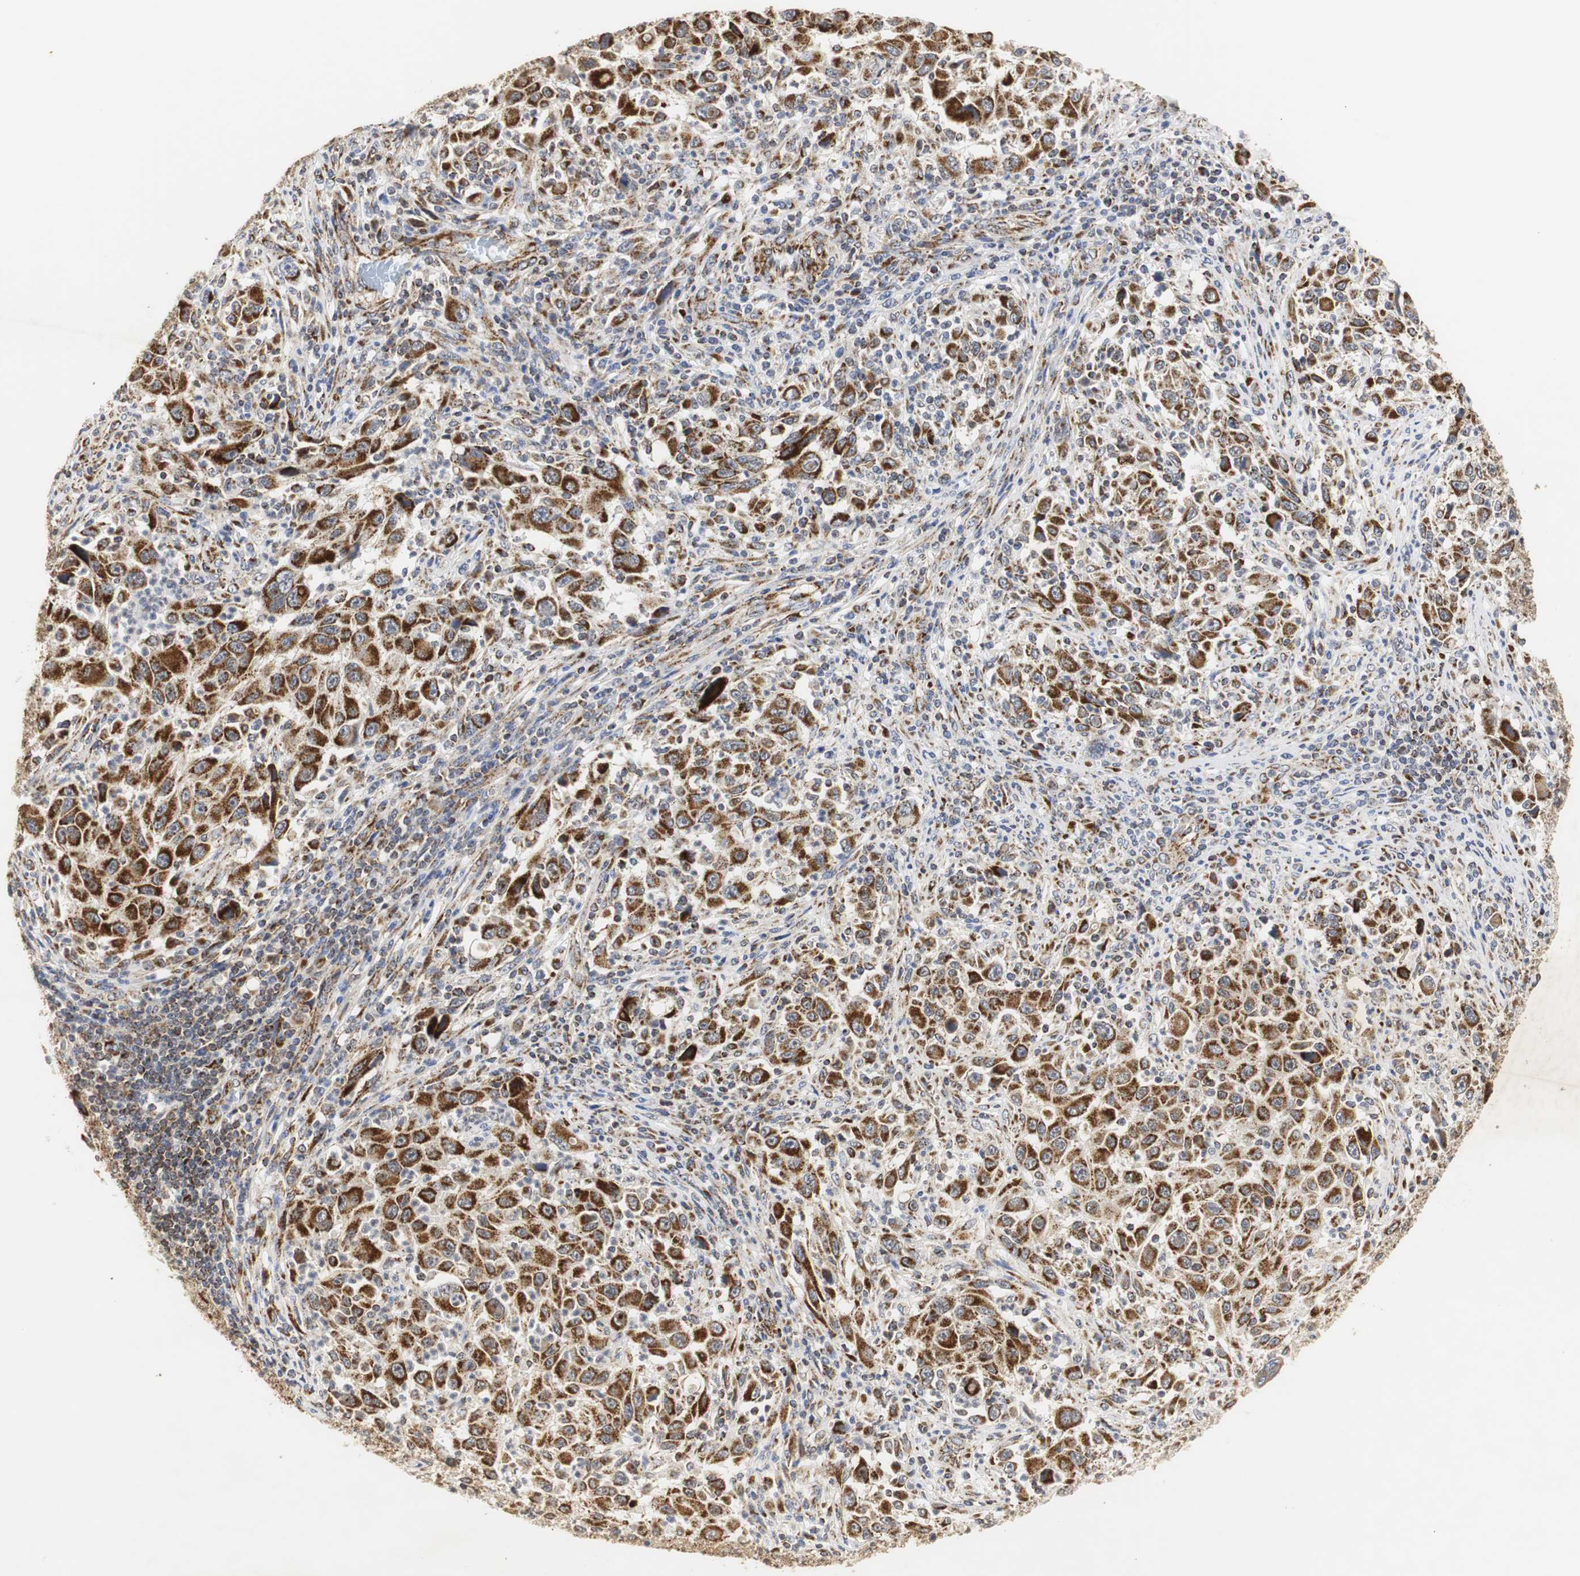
{"staining": {"intensity": "strong", "quantity": ">75%", "location": "cytoplasmic/membranous"}, "tissue": "melanoma", "cell_type": "Tumor cells", "image_type": "cancer", "snomed": [{"axis": "morphology", "description": "Malignant melanoma, Metastatic site"}, {"axis": "topography", "description": "Lymph node"}], "caption": "Tumor cells exhibit strong cytoplasmic/membranous expression in about >75% of cells in melanoma. (DAB = brown stain, brightfield microscopy at high magnification).", "gene": "HSD17B10", "patient": {"sex": "male", "age": 61}}